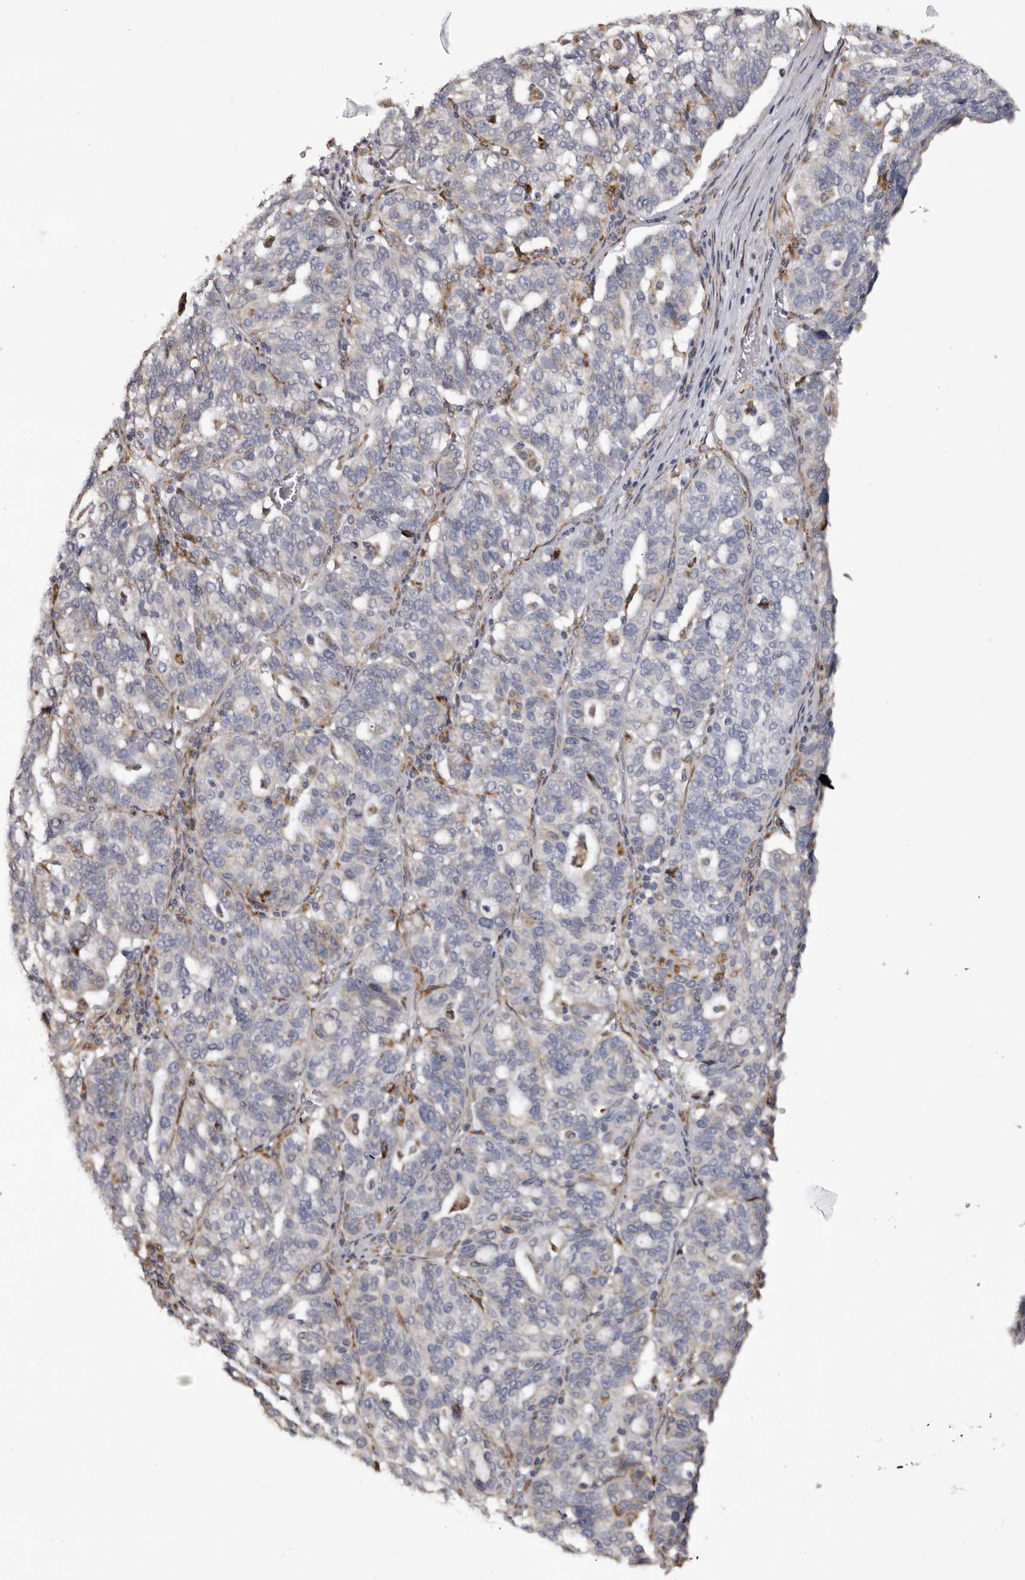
{"staining": {"intensity": "negative", "quantity": "none", "location": "none"}, "tissue": "ovarian cancer", "cell_type": "Tumor cells", "image_type": "cancer", "snomed": [{"axis": "morphology", "description": "Cystadenocarcinoma, serous, NOS"}, {"axis": "topography", "description": "Ovary"}], "caption": "This is an IHC image of human ovarian serous cystadenocarcinoma. There is no positivity in tumor cells.", "gene": "PIGX", "patient": {"sex": "female", "age": 59}}